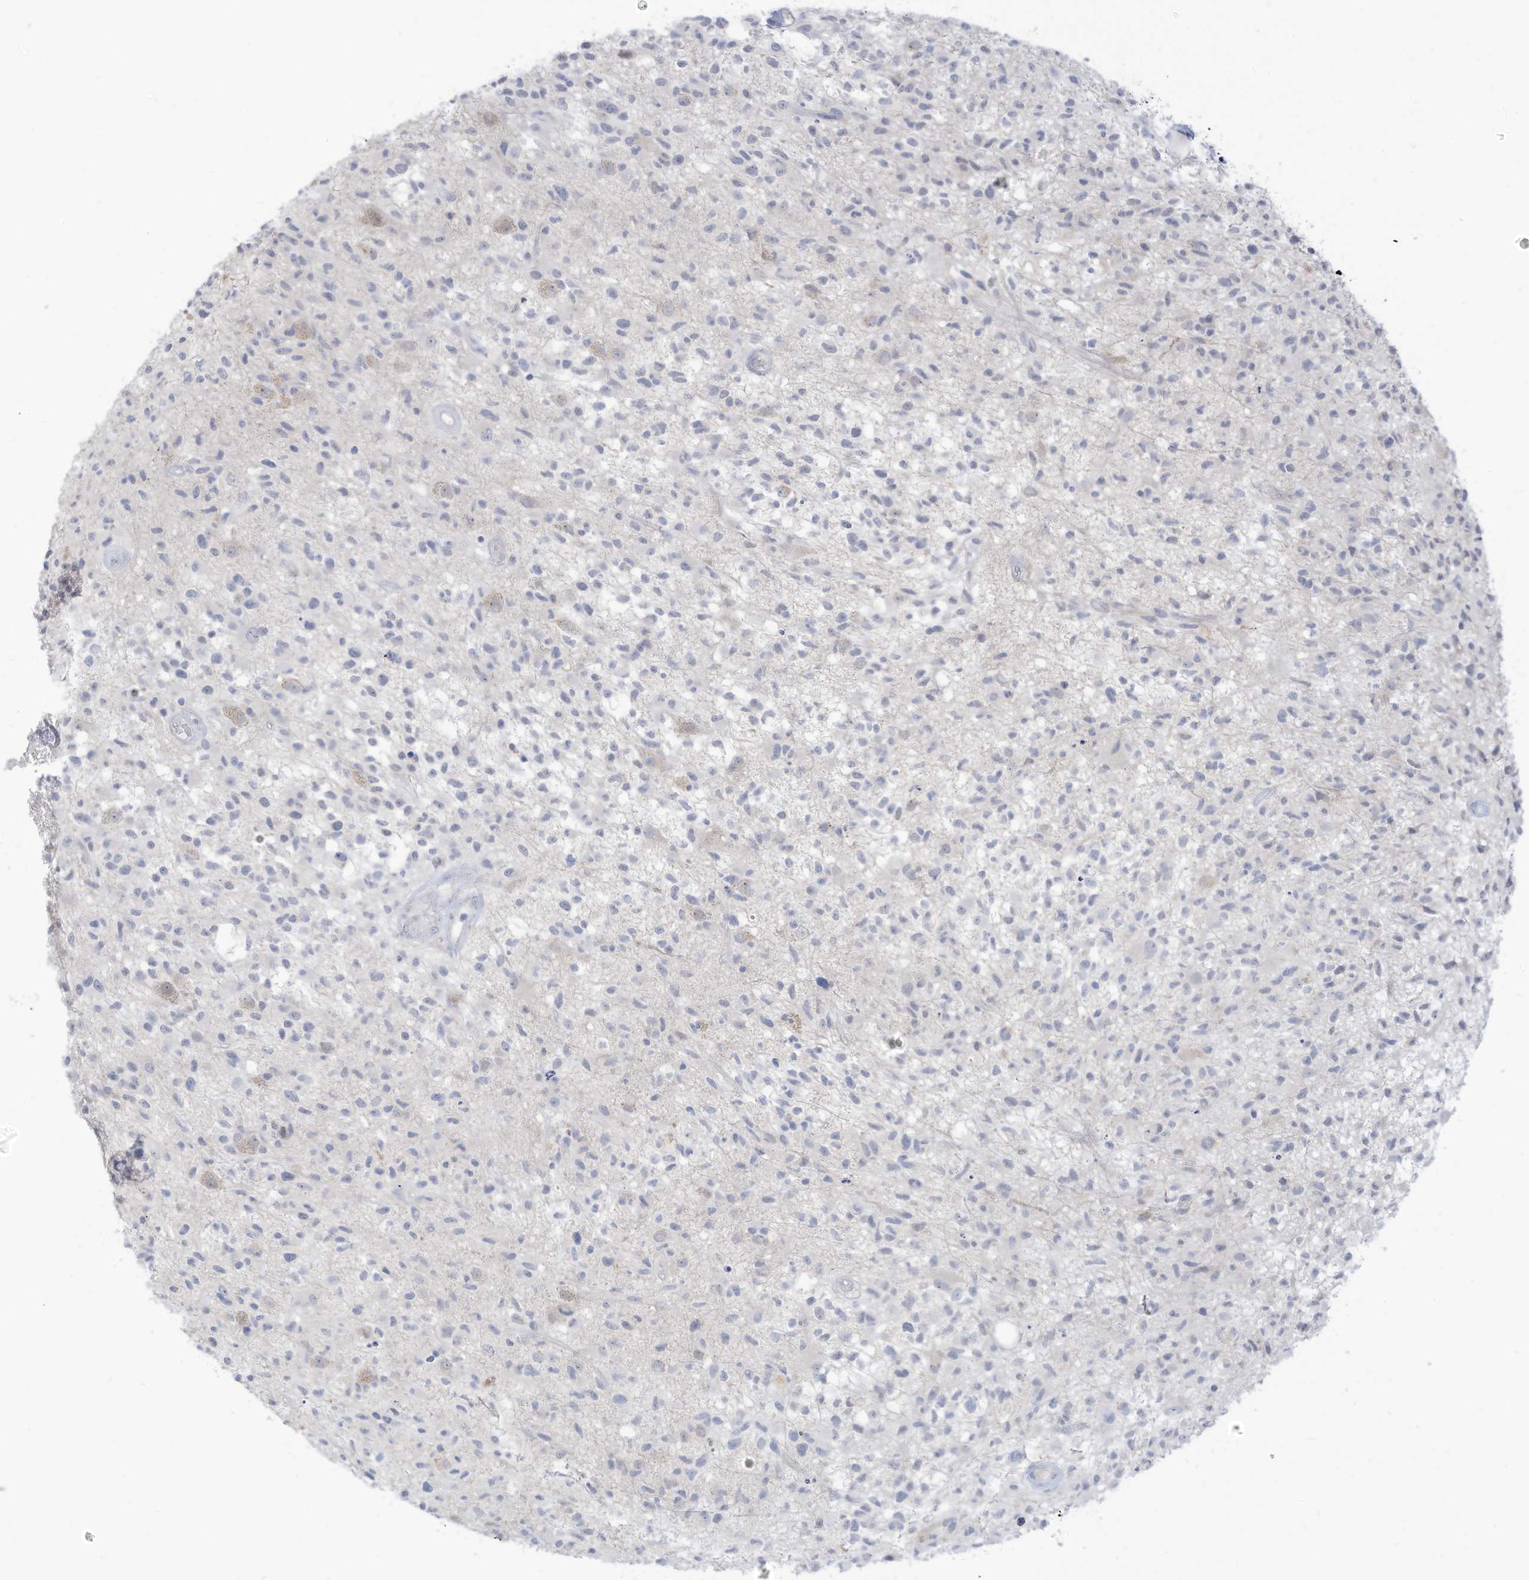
{"staining": {"intensity": "negative", "quantity": "none", "location": "none"}, "tissue": "glioma", "cell_type": "Tumor cells", "image_type": "cancer", "snomed": [{"axis": "morphology", "description": "Glioma, malignant, High grade"}, {"axis": "morphology", "description": "Glioblastoma, NOS"}, {"axis": "topography", "description": "Brain"}], "caption": "Tumor cells are negative for brown protein staining in glioma.", "gene": "OGT", "patient": {"sex": "male", "age": 60}}